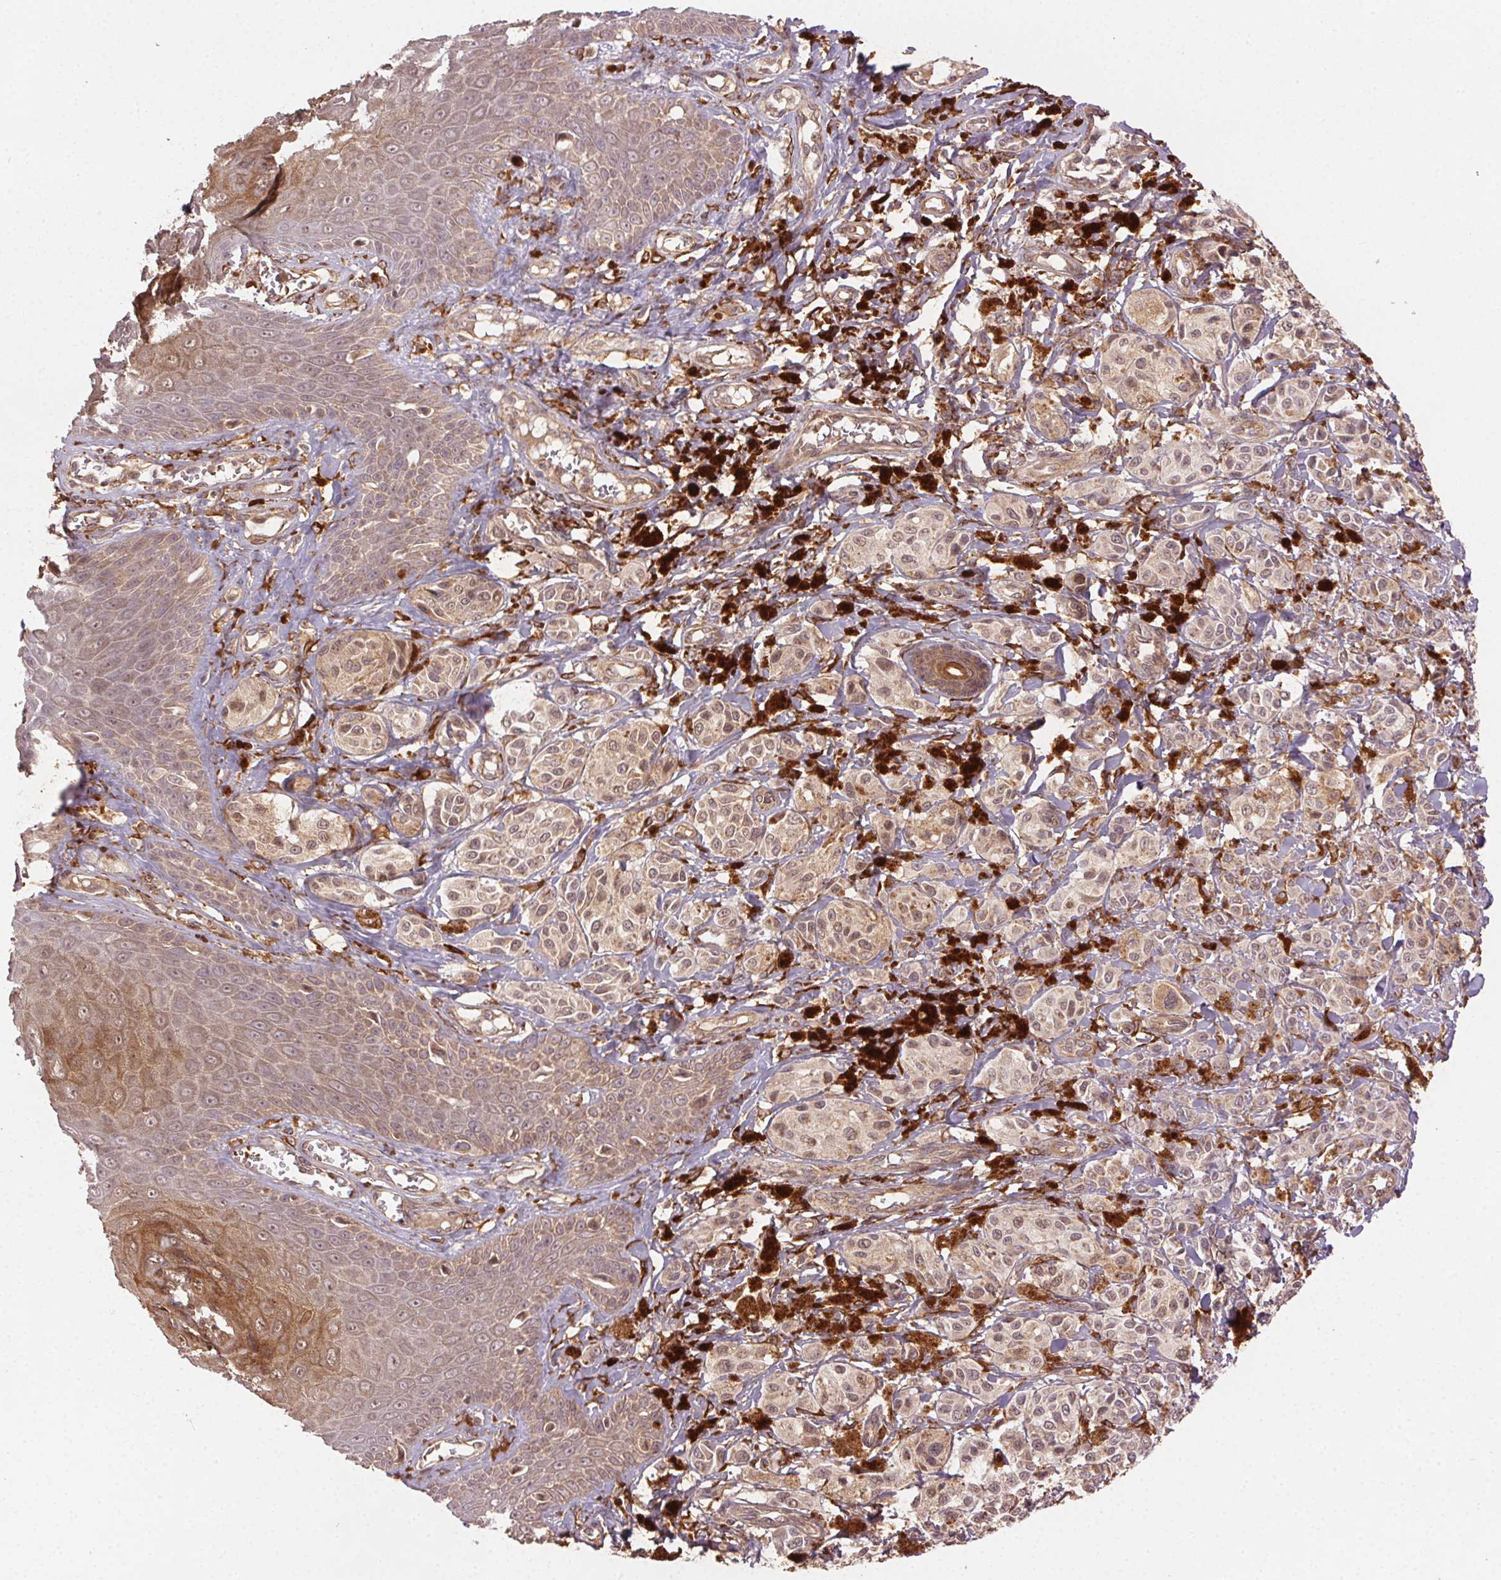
{"staining": {"intensity": "weak", "quantity": ">75%", "location": "cytoplasmic/membranous"}, "tissue": "melanoma", "cell_type": "Tumor cells", "image_type": "cancer", "snomed": [{"axis": "morphology", "description": "Malignant melanoma, NOS"}, {"axis": "topography", "description": "Skin"}], "caption": "Malignant melanoma stained for a protein shows weak cytoplasmic/membranous positivity in tumor cells. The staining is performed using DAB brown chromogen to label protein expression. The nuclei are counter-stained blue using hematoxylin.", "gene": "KLHL15", "patient": {"sex": "female", "age": 80}}